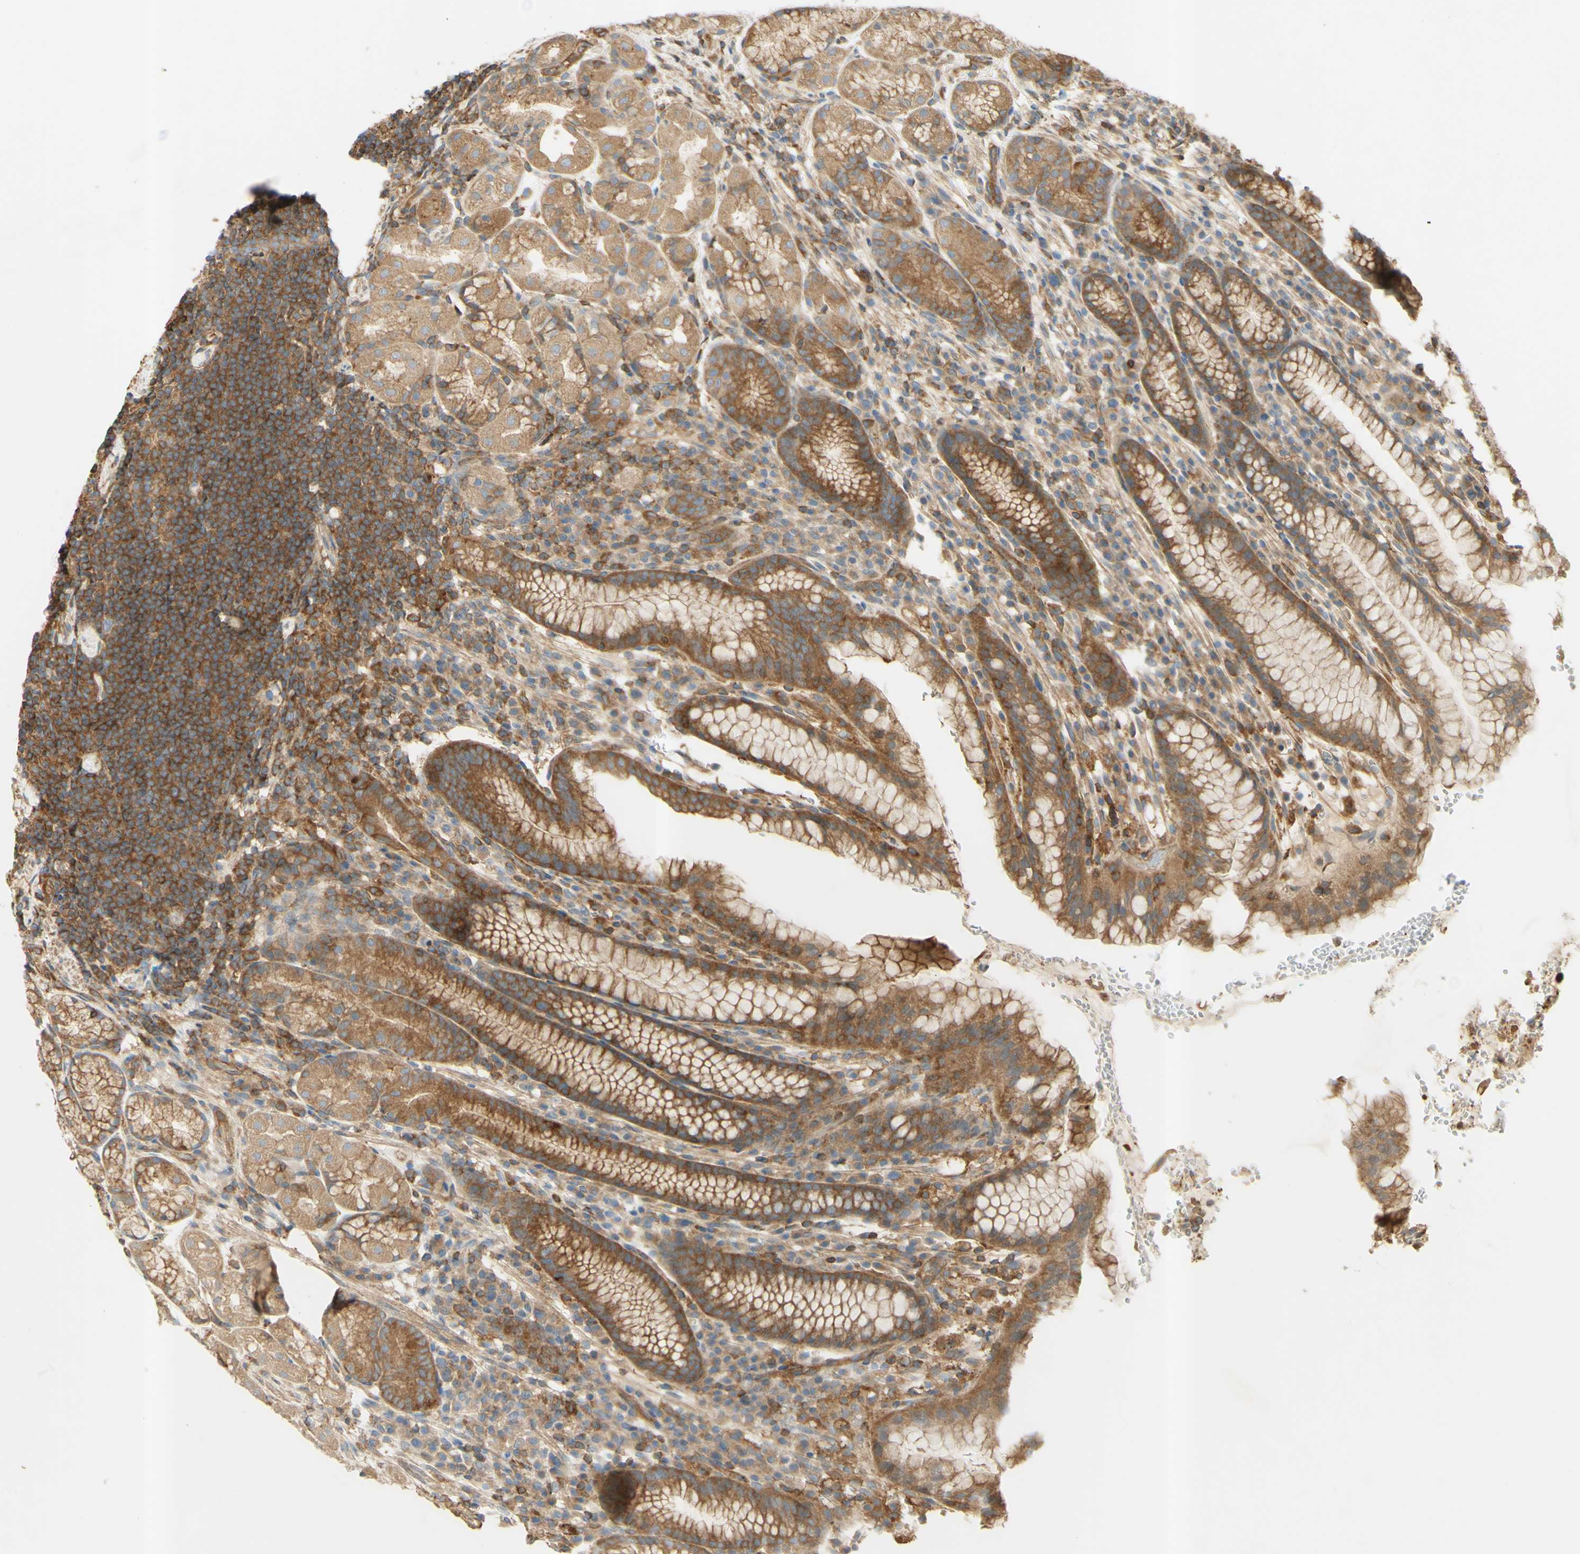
{"staining": {"intensity": "moderate", "quantity": ">75%", "location": "cytoplasmic/membranous"}, "tissue": "stomach", "cell_type": "Glandular cells", "image_type": "normal", "snomed": [{"axis": "morphology", "description": "Normal tissue, NOS"}, {"axis": "topography", "description": "Stomach, lower"}], "caption": "The immunohistochemical stain shows moderate cytoplasmic/membranous staining in glandular cells of benign stomach. Using DAB (3,3'-diaminobenzidine) (brown) and hematoxylin (blue) stains, captured at high magnification using brightfield microscopy.", "gene": "IKBKG", "patient": {"sex": "male", "age": 52}}